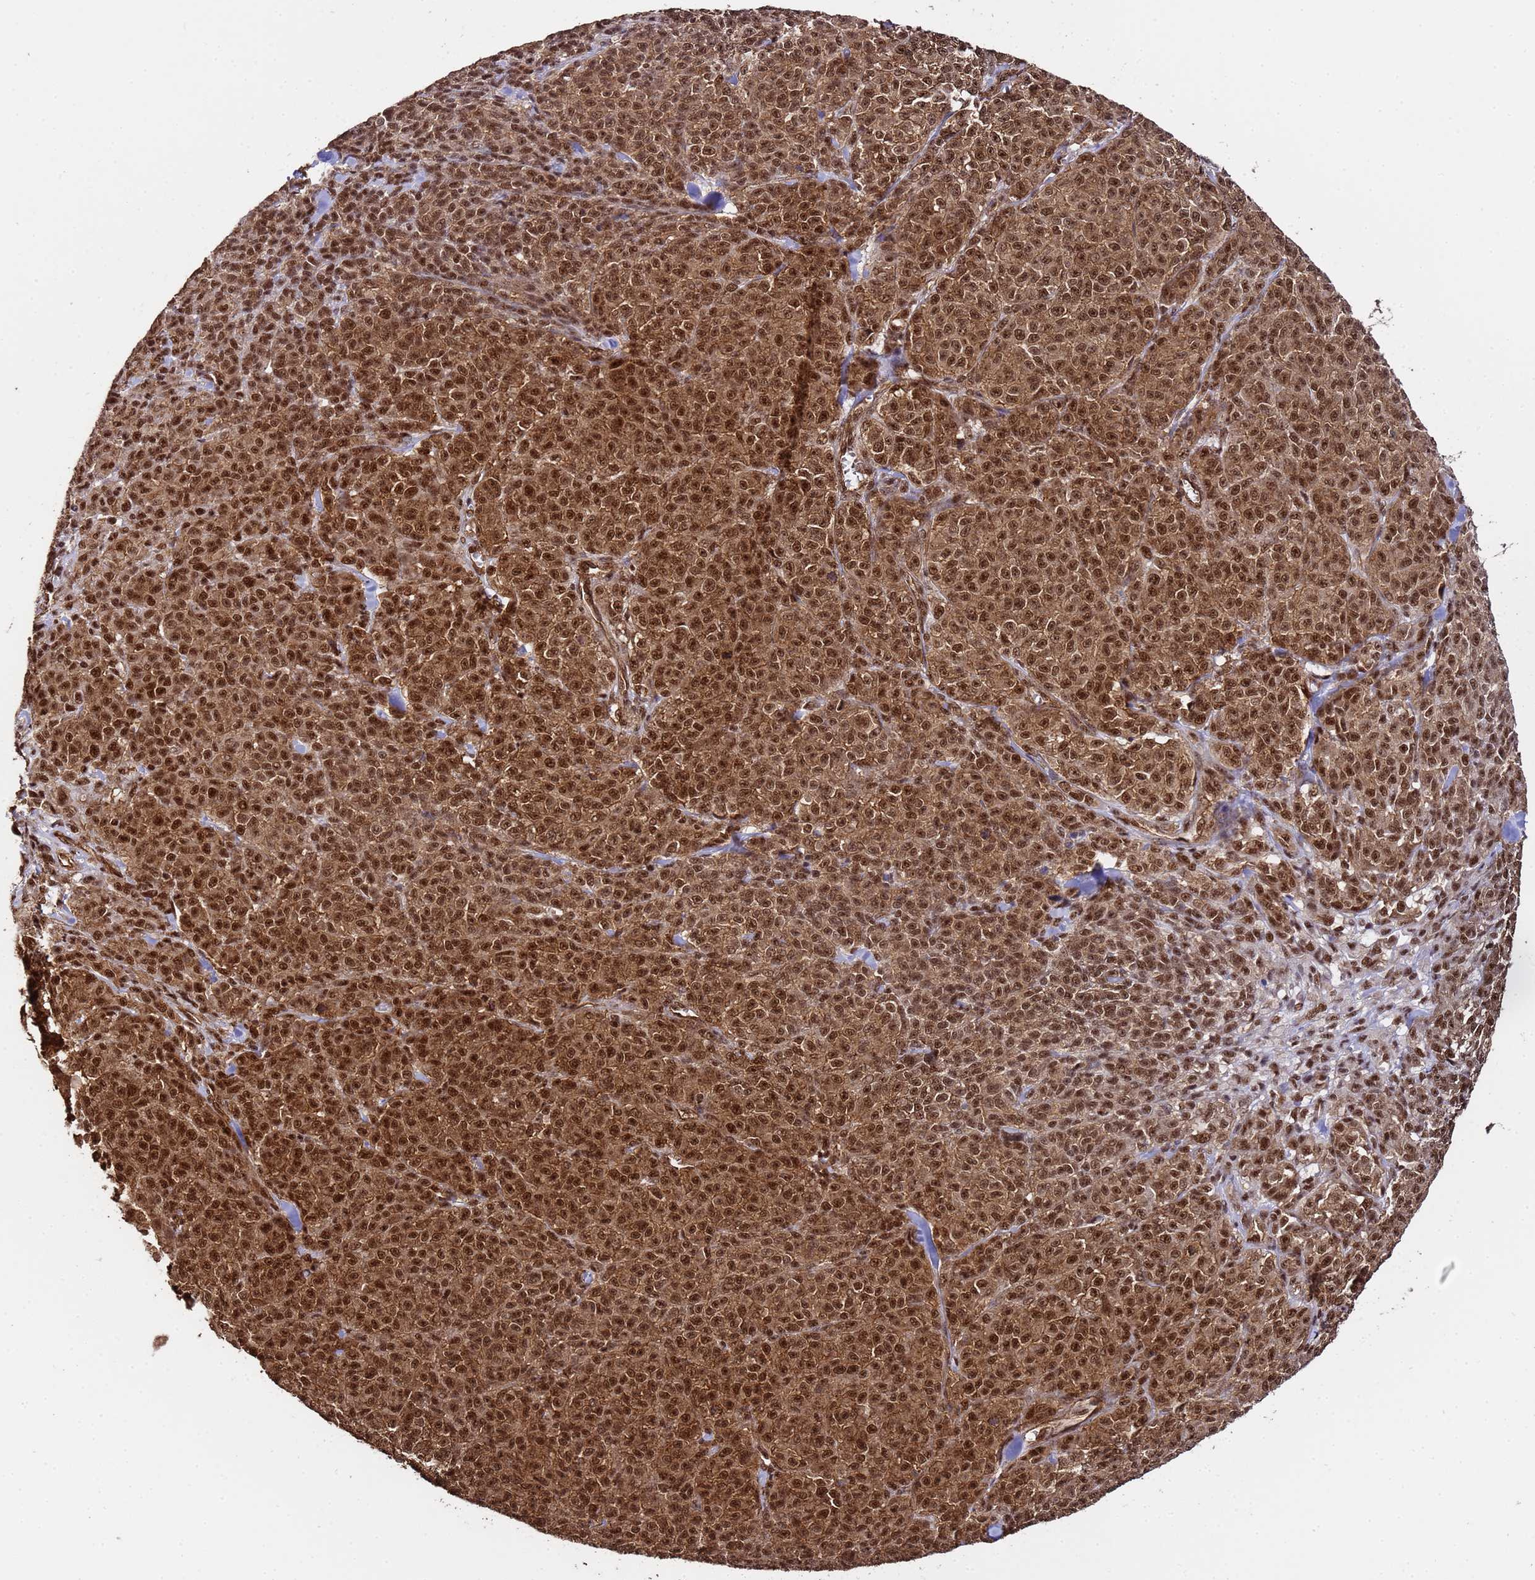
{"staining": {"intensity": "strong", "quantity": ">75%", "location": "cytoplasmic/membranous,nuclear"}, "tissue": "melanoma", "cell_type": "Tumor cells", "image_type": "cancer", "snomed": [{"axis": "morphology", "description": "Normal tissue, NOS"}, {"axis": "morphology", "description": "Malignant melanoma, NOS"}, {"axis": "topography", "description": "Skin"}], "caption": "Immunohistochemistry staining of melanoma, which shows high levels of strong cytoplasmic/membranous and nuclear staining in approximately >75% of tumor cells indicating strong cytoplasmic/membranous and nuclear protein staining. The staining was performed using DAB (brown) for protein detection and nuclei were counterstained in hematoxylin (blue).", "gene": "SYF2", "patient": {"sex": "female", "age": 34}}